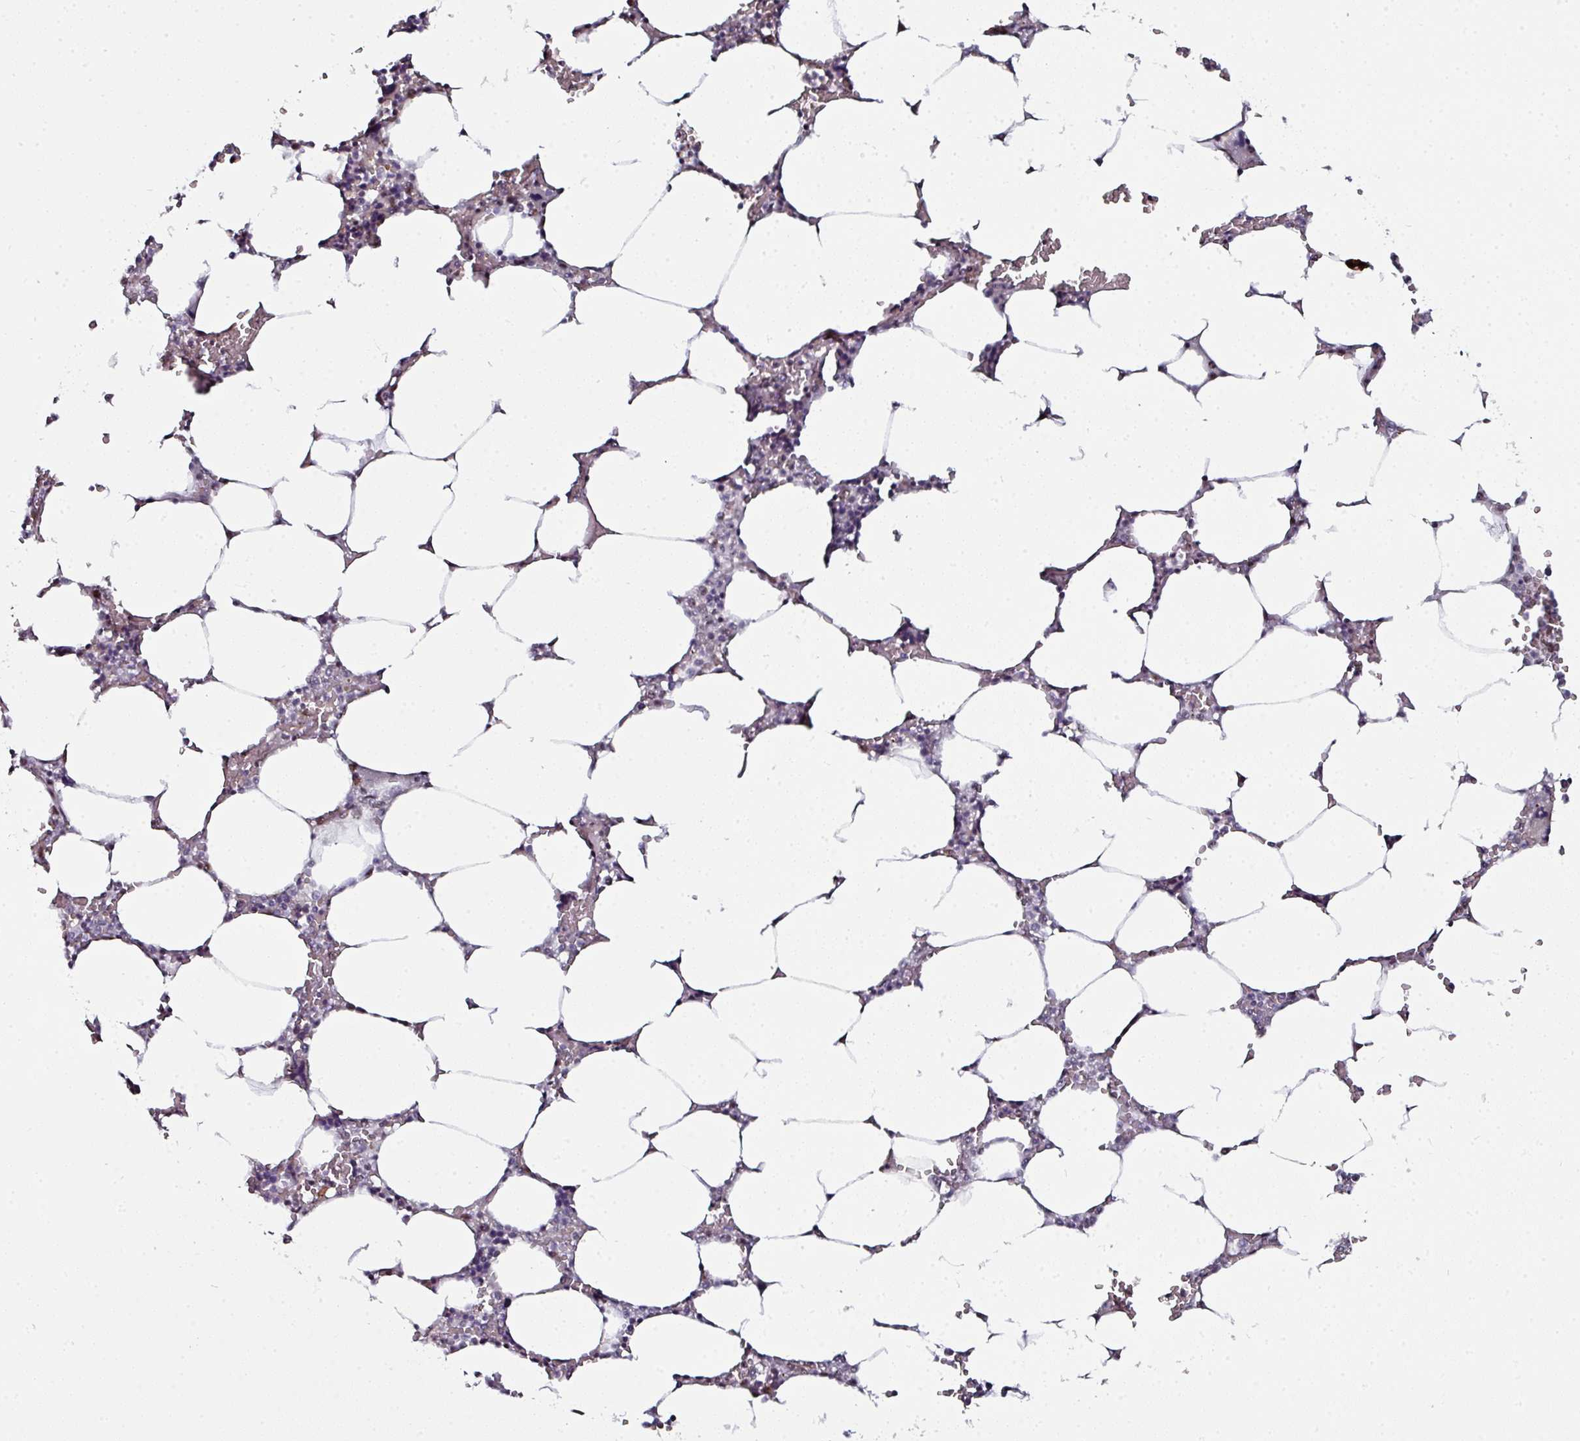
{"staining": {"intensity": "weak", "quantity": "<25%", "location": "nuclear"}, "tissue": "bone marrow", "cell_type": "Hematopoietic cells", "image_type": "normal", "snomed": [{"axis": "morphology", "description": "Normal tissue, NOS"}, {"axis": "topography", "description": "Bone marrow"}], "caption": "Immunohistochemistry (IHC) of benign human bone marrow displays no expression in hematopoietic cells.", "gene": "NACC2", "patient": {"sex": "male", "age": 64}}